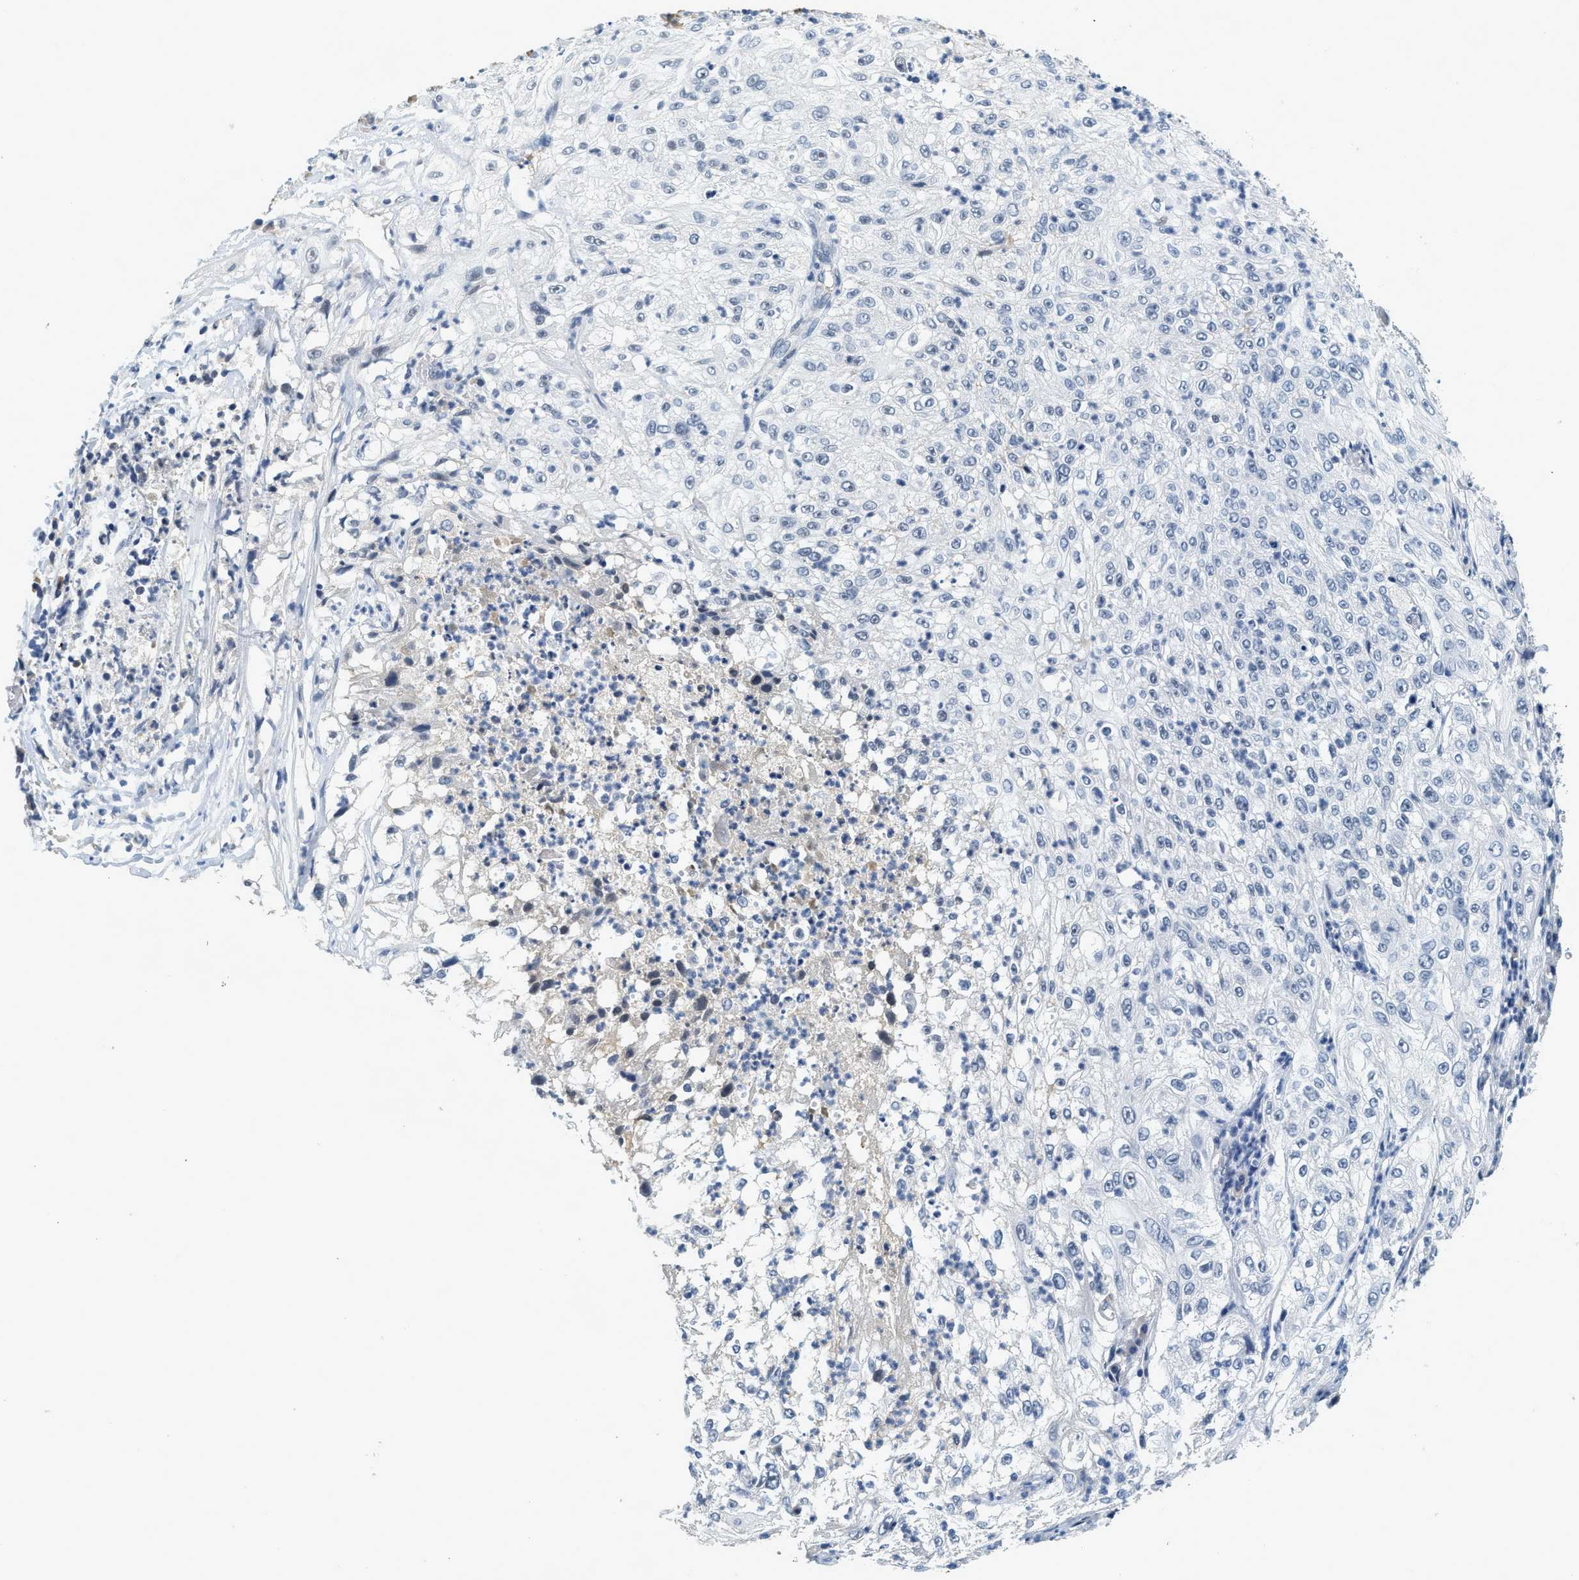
{"staining": {"intensity": "negative", "quantity": "none", "location": "none"}, "tissue": "lung cancer", "cell_type": "Tumor cells", "image_type": "cancer", "snomed": [{"axis": "morphology", "description": "Inflammation, NOS"}, {"axis": "morphology", "description": "Squamous cell carcinoma, NOS"}, {"axis": "topography", "description": "Lymph node"}, {"axis": "topography", "description": "Soft tissue"}, {"axis": "topography", "description": "Lung"}], "caption": "Lung cancer (squamous cell carcinoma) was stained to show a protein in brown. There is no significant positivity in tumor cells.", "gene": "MZF1", "patient": {"sex": "male", "age": 66}}